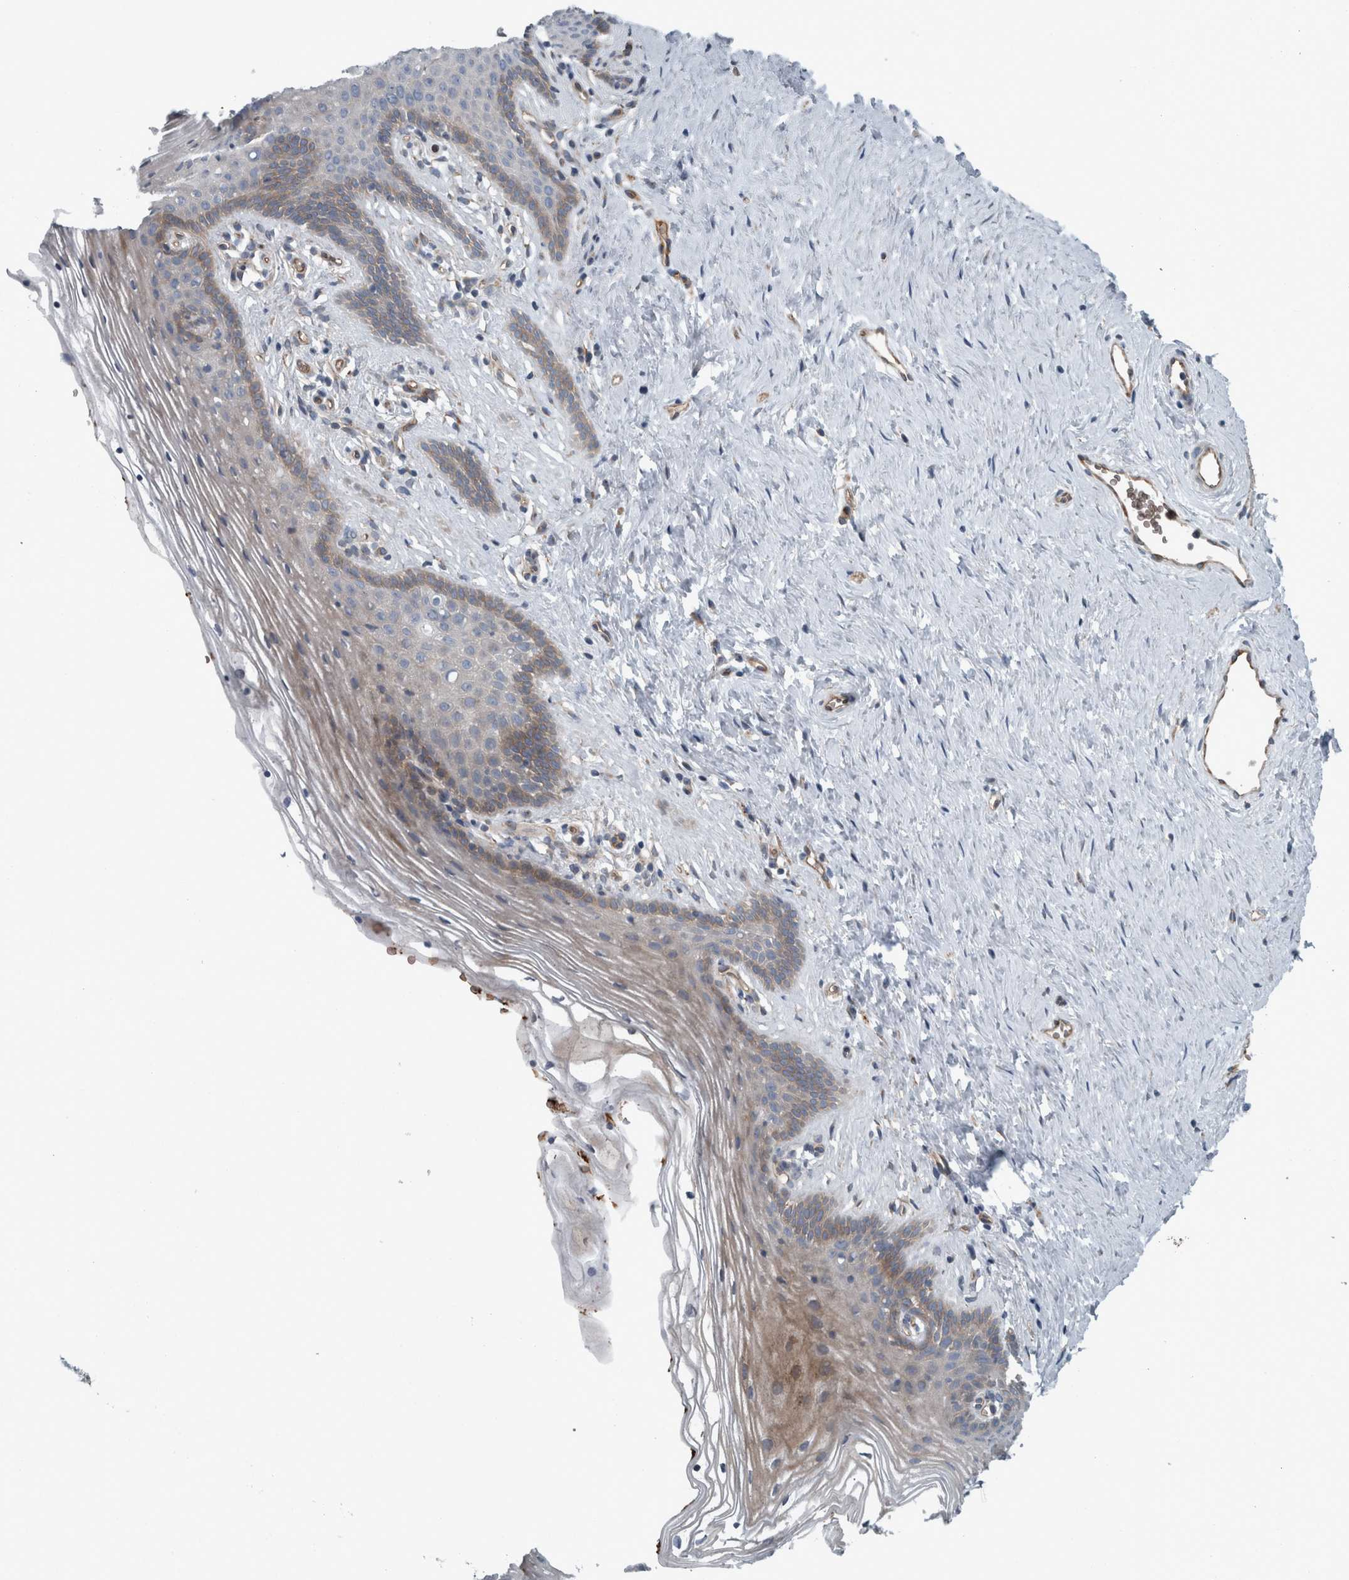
{"staining": {"intensity": "moderate", "quantity": "<25%", "location": "cytoplasmic/membranous"}, "tissue": "vagina", "cell_type": "Squamous epithelial cells", "image_type": "normal", "snomed": [{"axis": "morphology", "description": "Normal tissue, NOS"}, {"axis": "topography", "description": "Vagina"}], "caption": "Protein staining of benign vagina reveals moderate cytoplasmic/membranous positivity in approximately <25% of squamous epithelial cells. (brown staining indicates protein expression, while blue staining denotes nuclei).", "gene": "GLT8D2", "patient": {"sex": "female", "age": 32}}